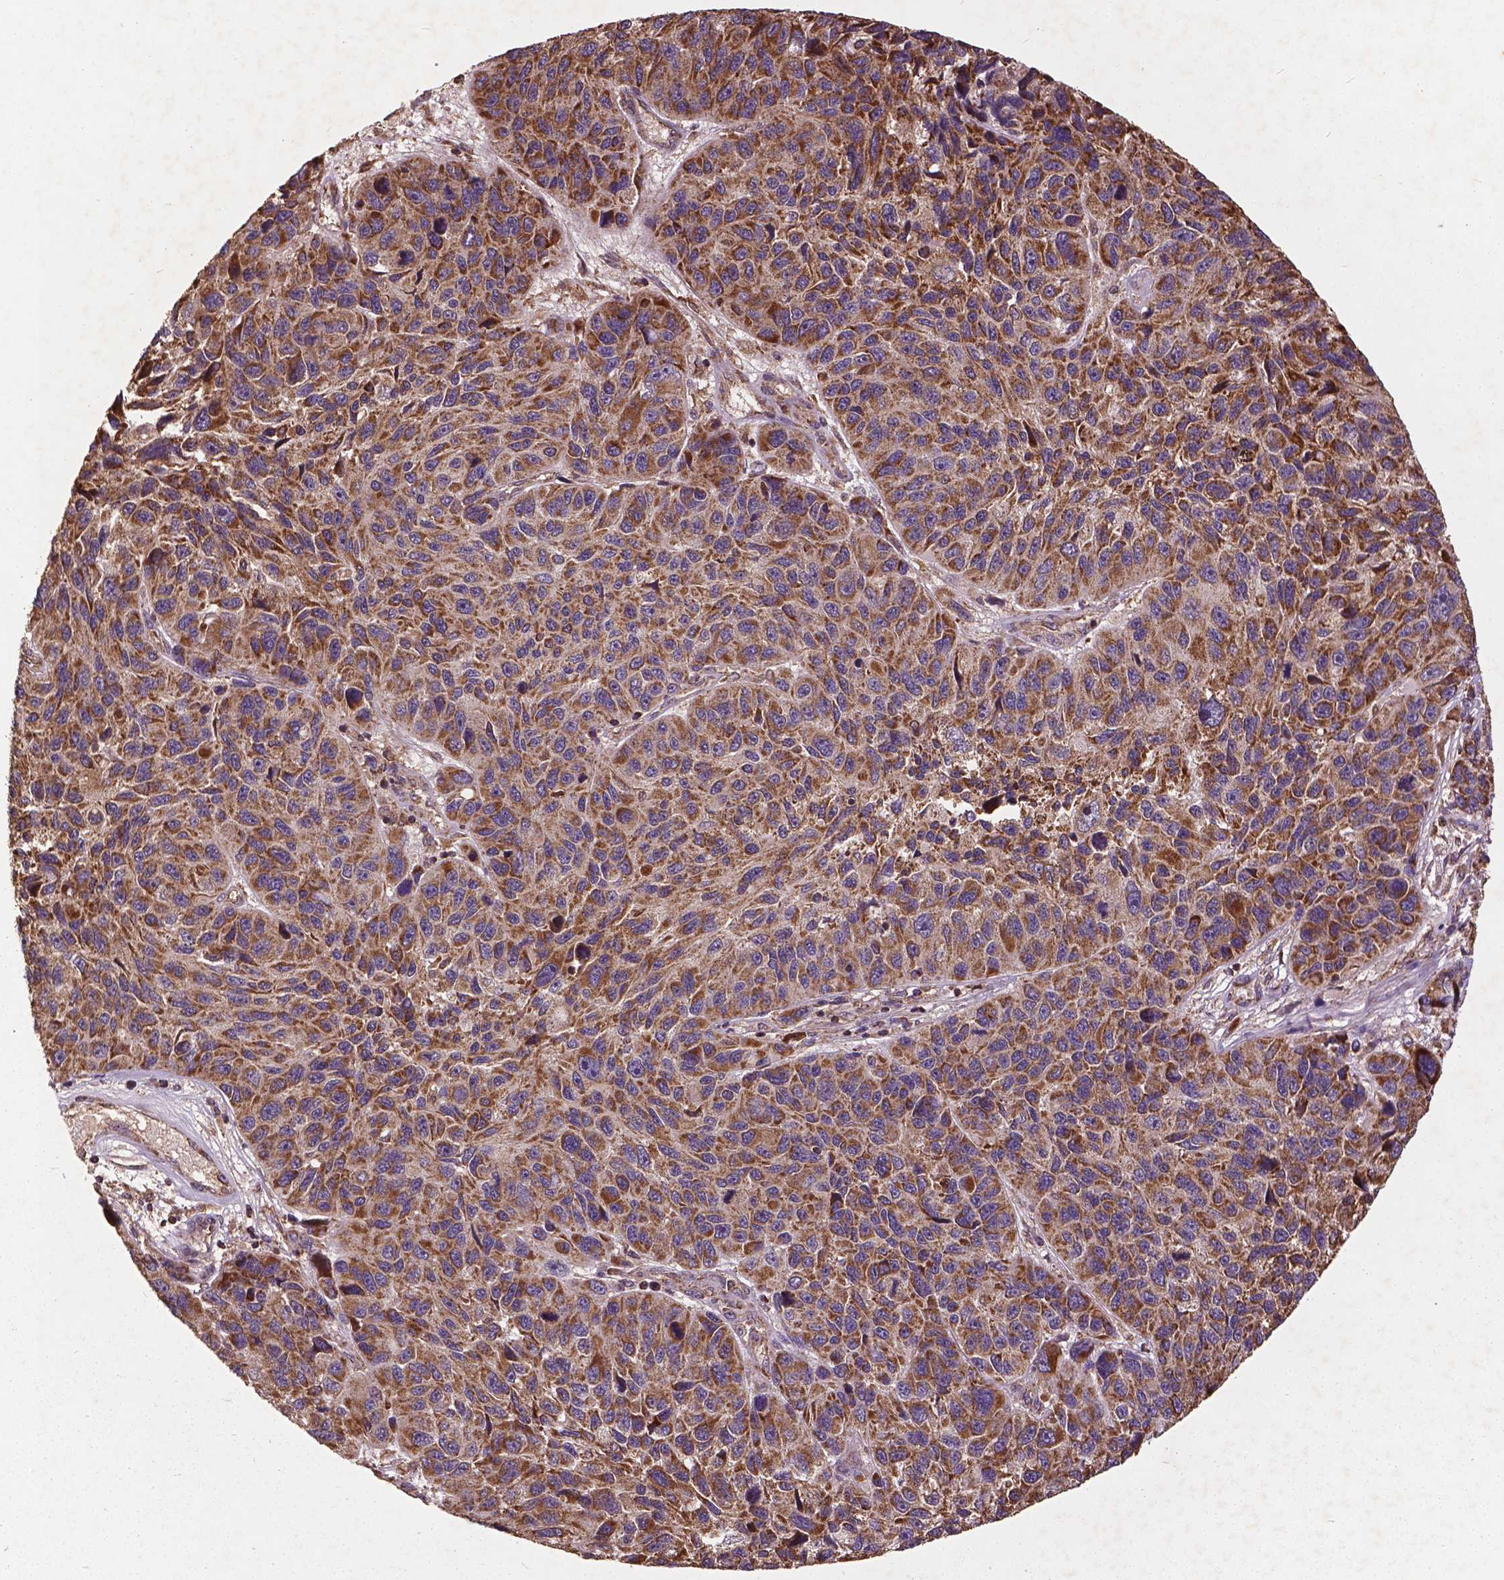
{"staining": {"intensity": "moderate", "quantity": ">75%", "location": "cytoplasmic/membranous"}, "tissue": "melanoma", "cell_type": "Tumor cells", "image_type": "cancer", "snomed": [{"axis": "morphology", "description": "Malignant melanoma, NOS"}, {"axis": "topography", "description": "Skin"}], "caption": "Immunohistochemical staining of malignant melanoma demonstrates medium levels of moderate cytoplasmic/membranous protein positivity in about >75% of tumor cells. Nuclei are stained in blue.", "gene": "UBXN2A", "patient": {"sex": "male", "age": 53}}